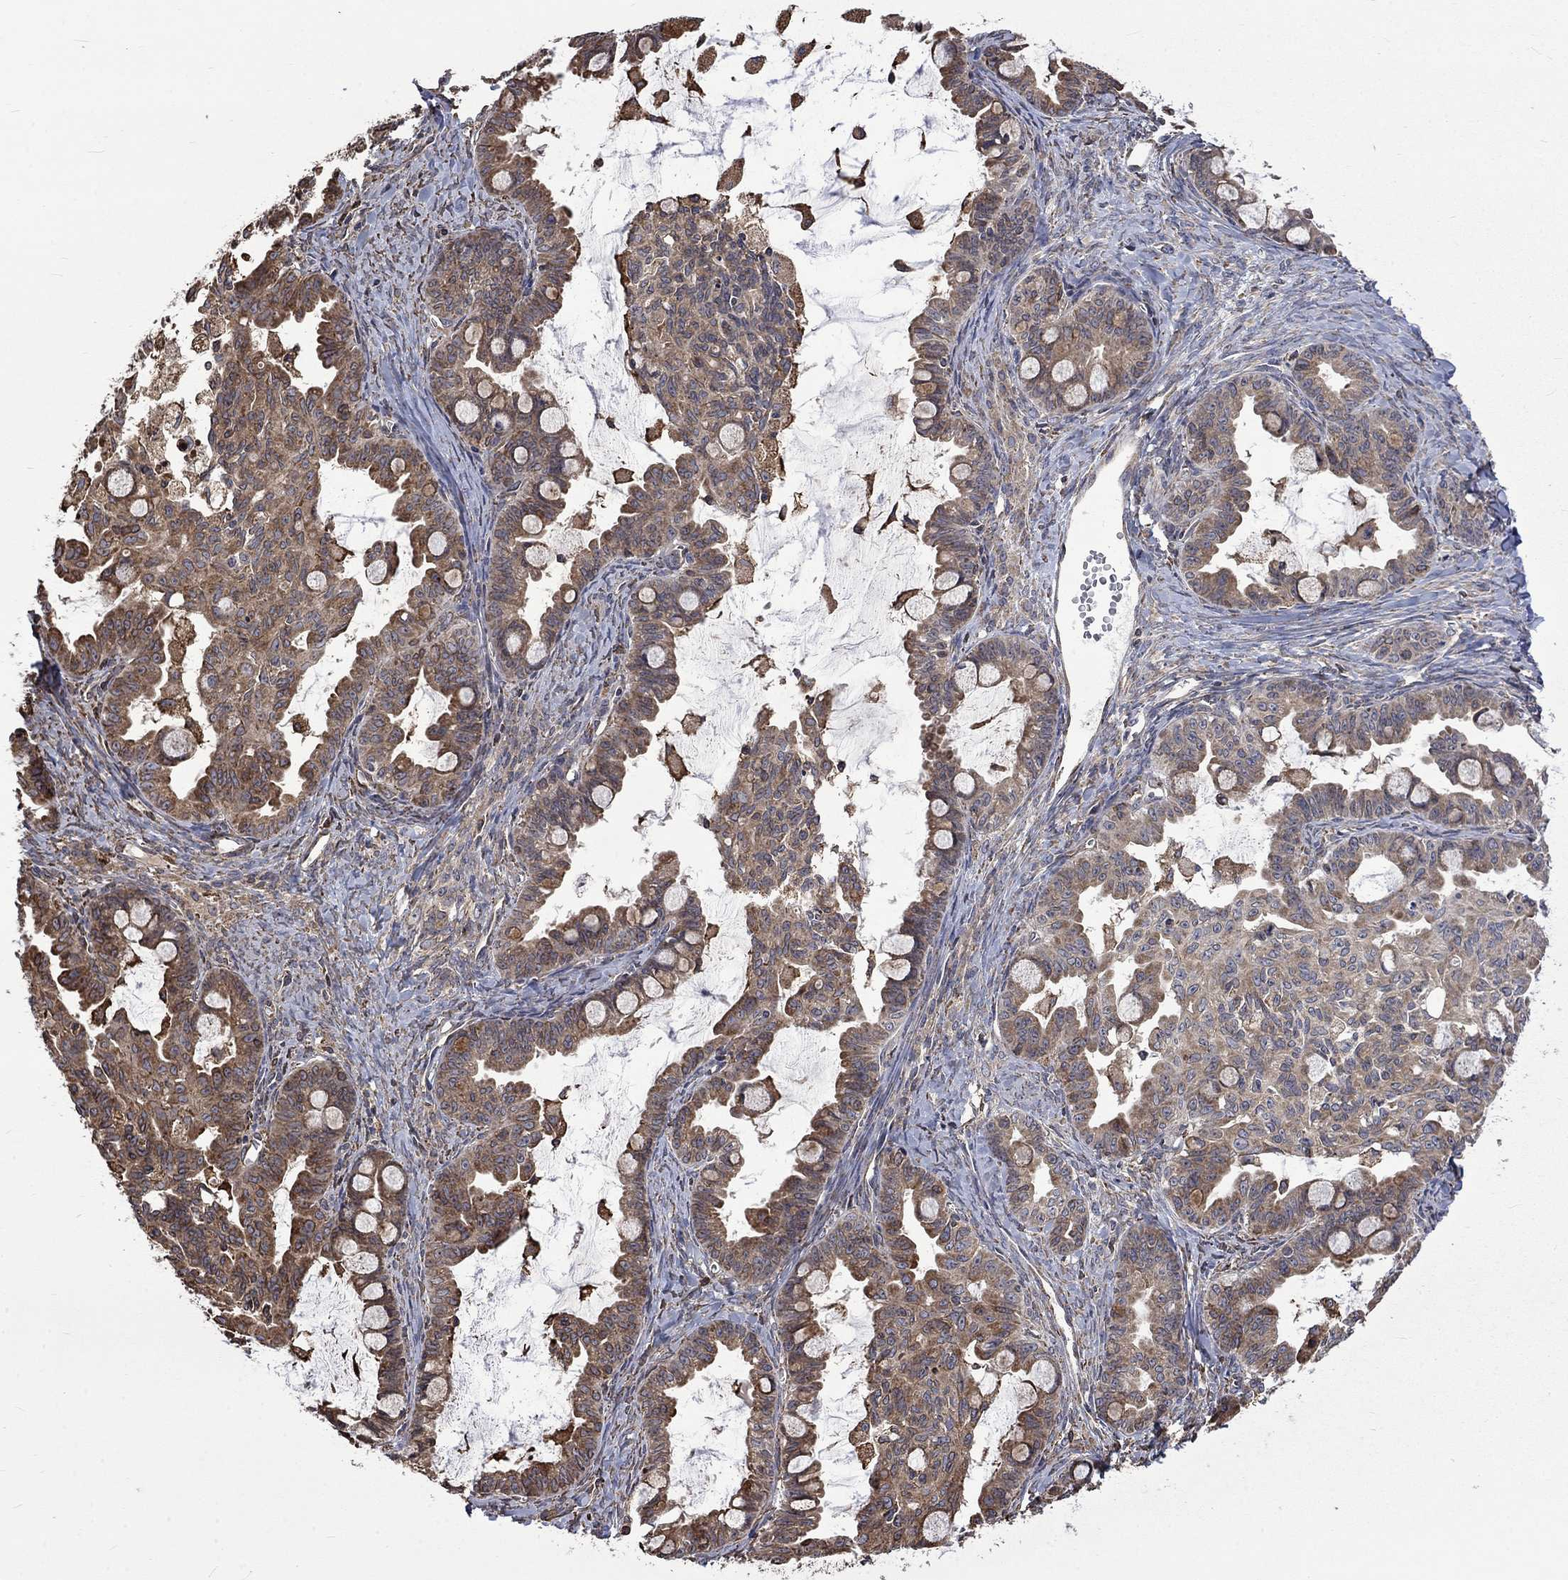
{"staining": {"intensity": "moderate", "quantity": ">75%", "location": "cytoplasmic/membranous"}, "tissue": "ovarian cancer", "cell_type": "Tumor cells", "image_type": "cancer", "snomed": [{"axis": "morphology", "description": "Cystadenocarcinoma, mucinous, NOS"}, {"axis": "topography", "description": "Ovary"}], "caption": "Human ovarian cancer (mucinous cystadenocarcinoma) stained with a brown dye demonstrates moderate cytoplasmic/membranous positive expression in about >75% of tumor cells.", "gene": "ESRRA", "patient": {"sex": "female", "age": 63}}